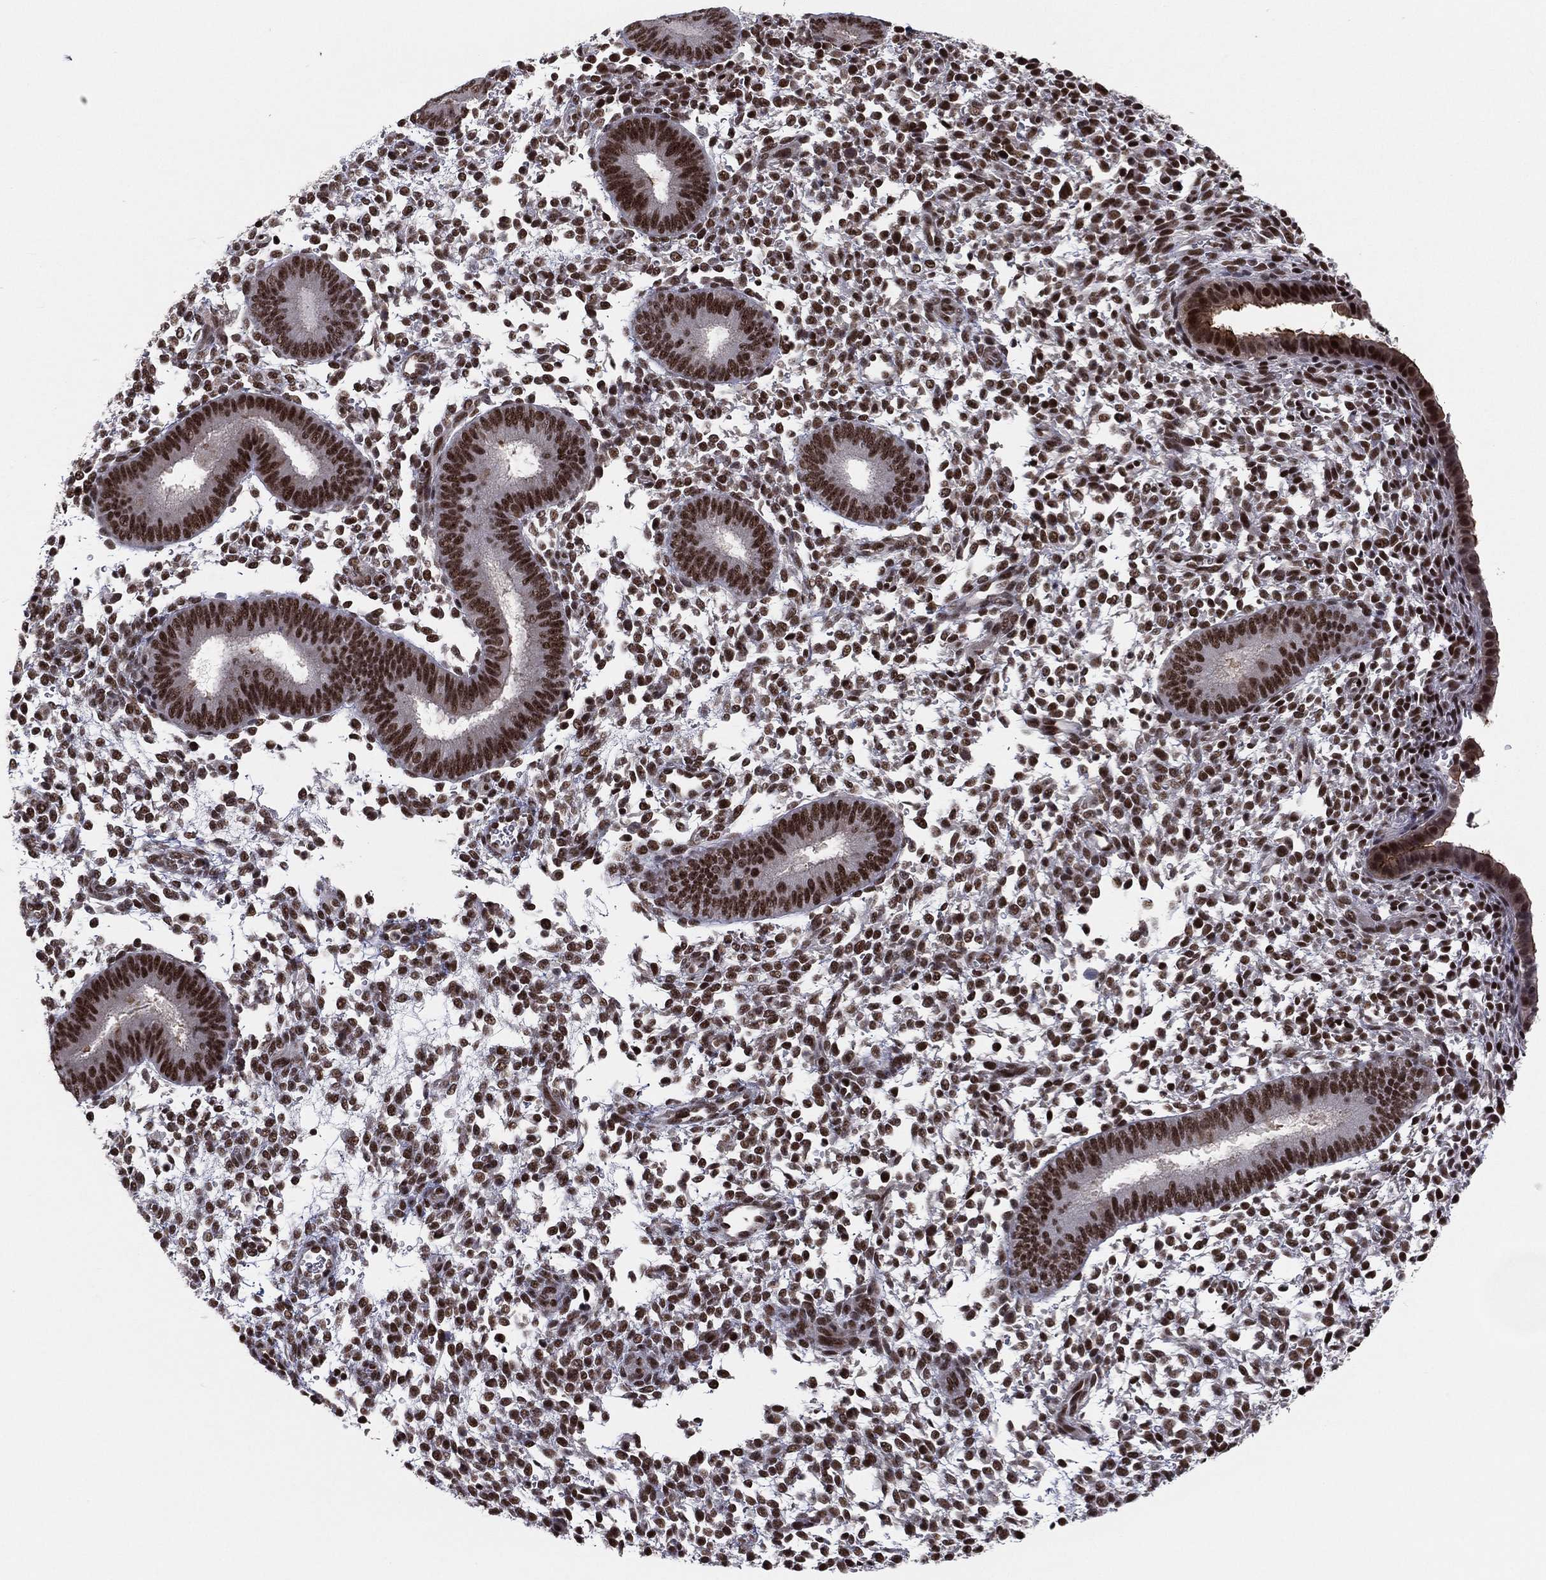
{"staining": {"intensity": "strong", "quantity": "25%-75%", "location": "nuclear"}, "tissue": "endometrium", "cell_type": "Cells in endometrial stroma", "image_type": "normal", "snomed": [{"axis": "morphology", "description": "Normal tissue, NOS"}, {"axis": "topography", "description": "Endometrium"}], "caption": "Immunohistochemical staining of unremarkable endometrium demonstrates high levels of strong nuclear expression in about 25%-75% of cells in endometrial stroma.", "gene": "GPALPP1", "patient": {"sex": "female", "age": 39}}